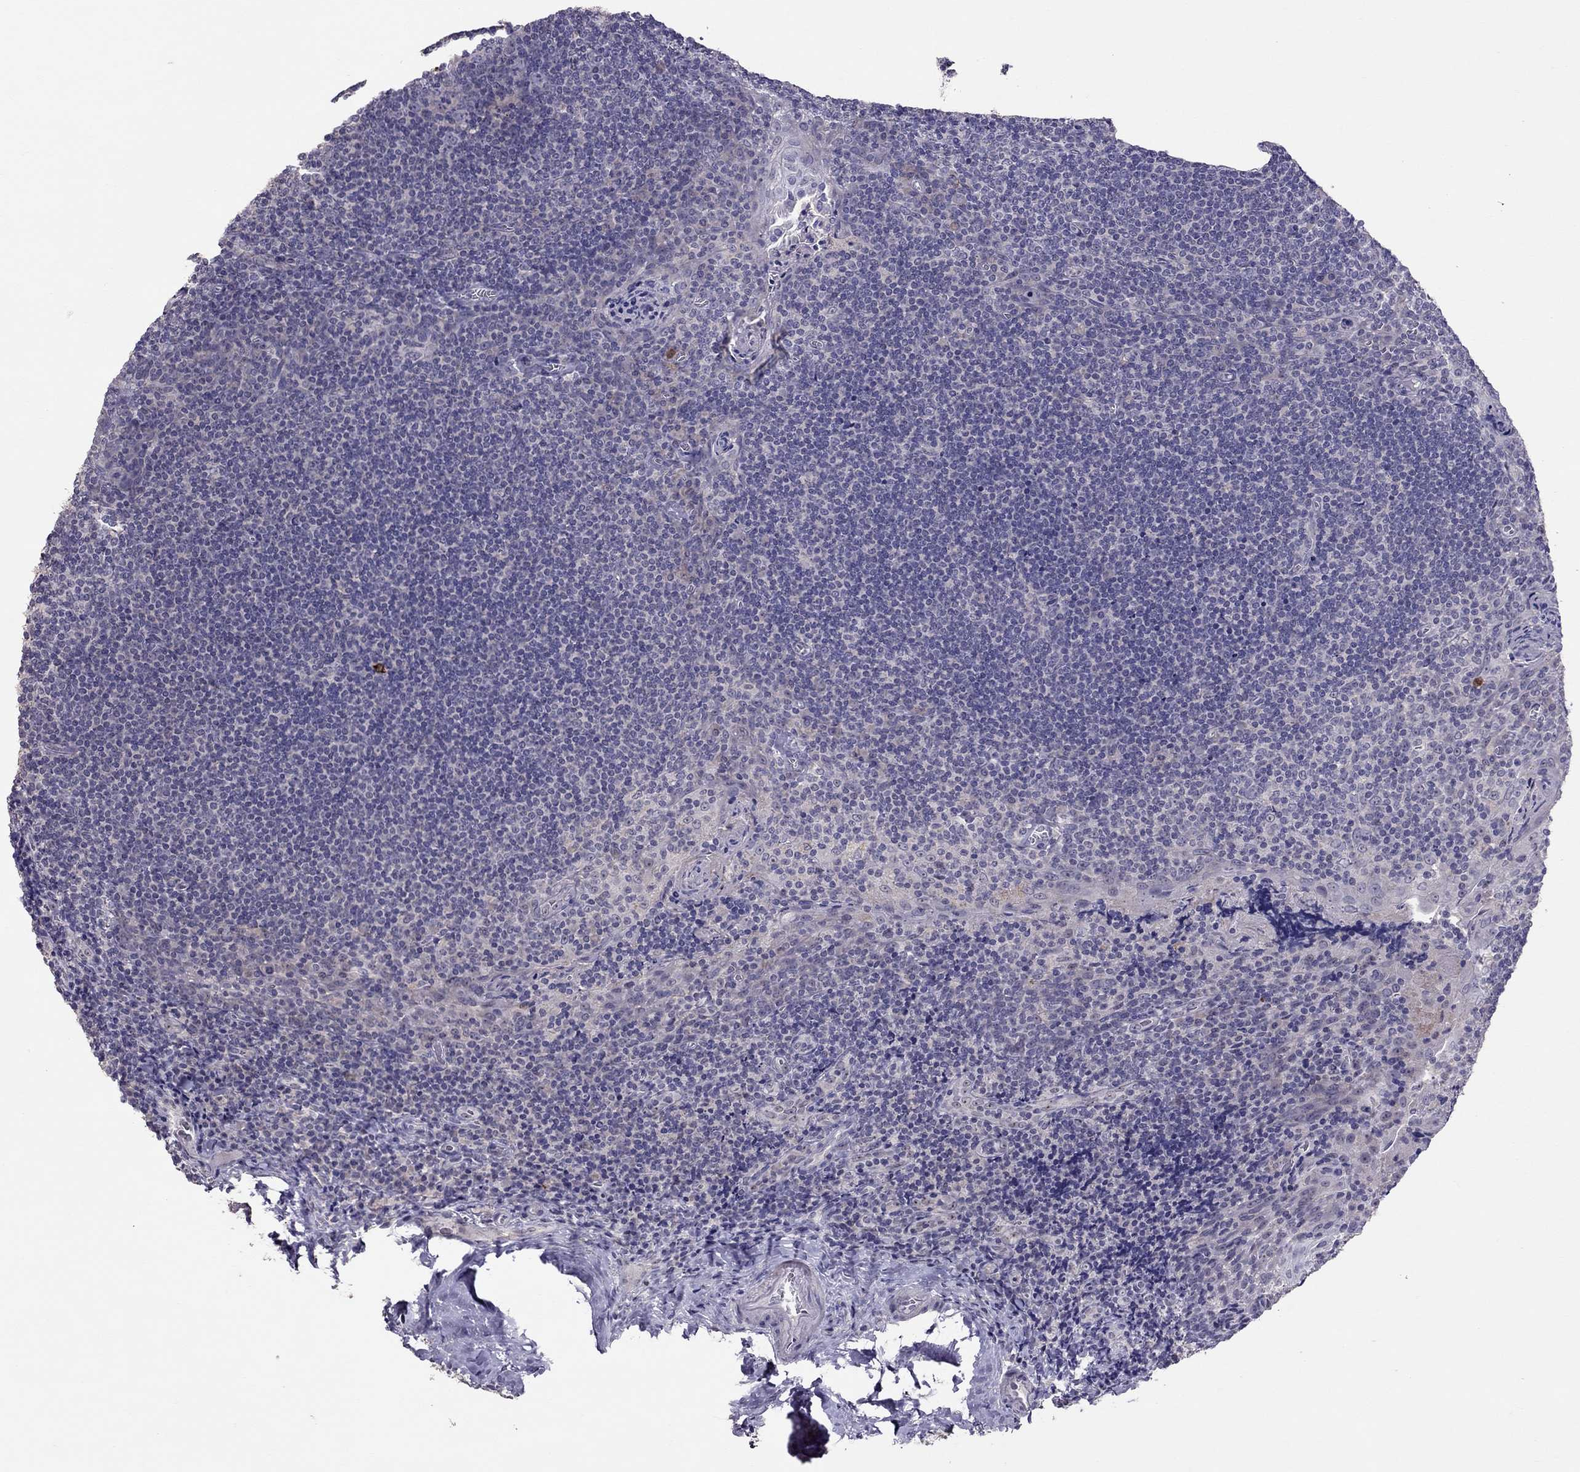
{"staining": {"intensity": "negative", "quantity": "none", "location": "none"}, "tissue": "tonsil", "cell_type": "Germinal center cells", "image_type": "normal", "snomed": [{"axis": "morphology", "description": "Normal tissue, NOS"}, {"axis": "morphology", "description": "Inflammation, NOS"}, {"axis": "topography", "description": "Tonsil"}], "caption": "Micrograph shows no significant protein expression in germinal center cells of benign tonsil. The staining is performed using DAB (3,3'-diaminobenzidine) brown chromogen with nuclei counter-stained in using hematoxylin.", "gene": "LRRC46", "patient": {"sex": "female", "age": 31}}